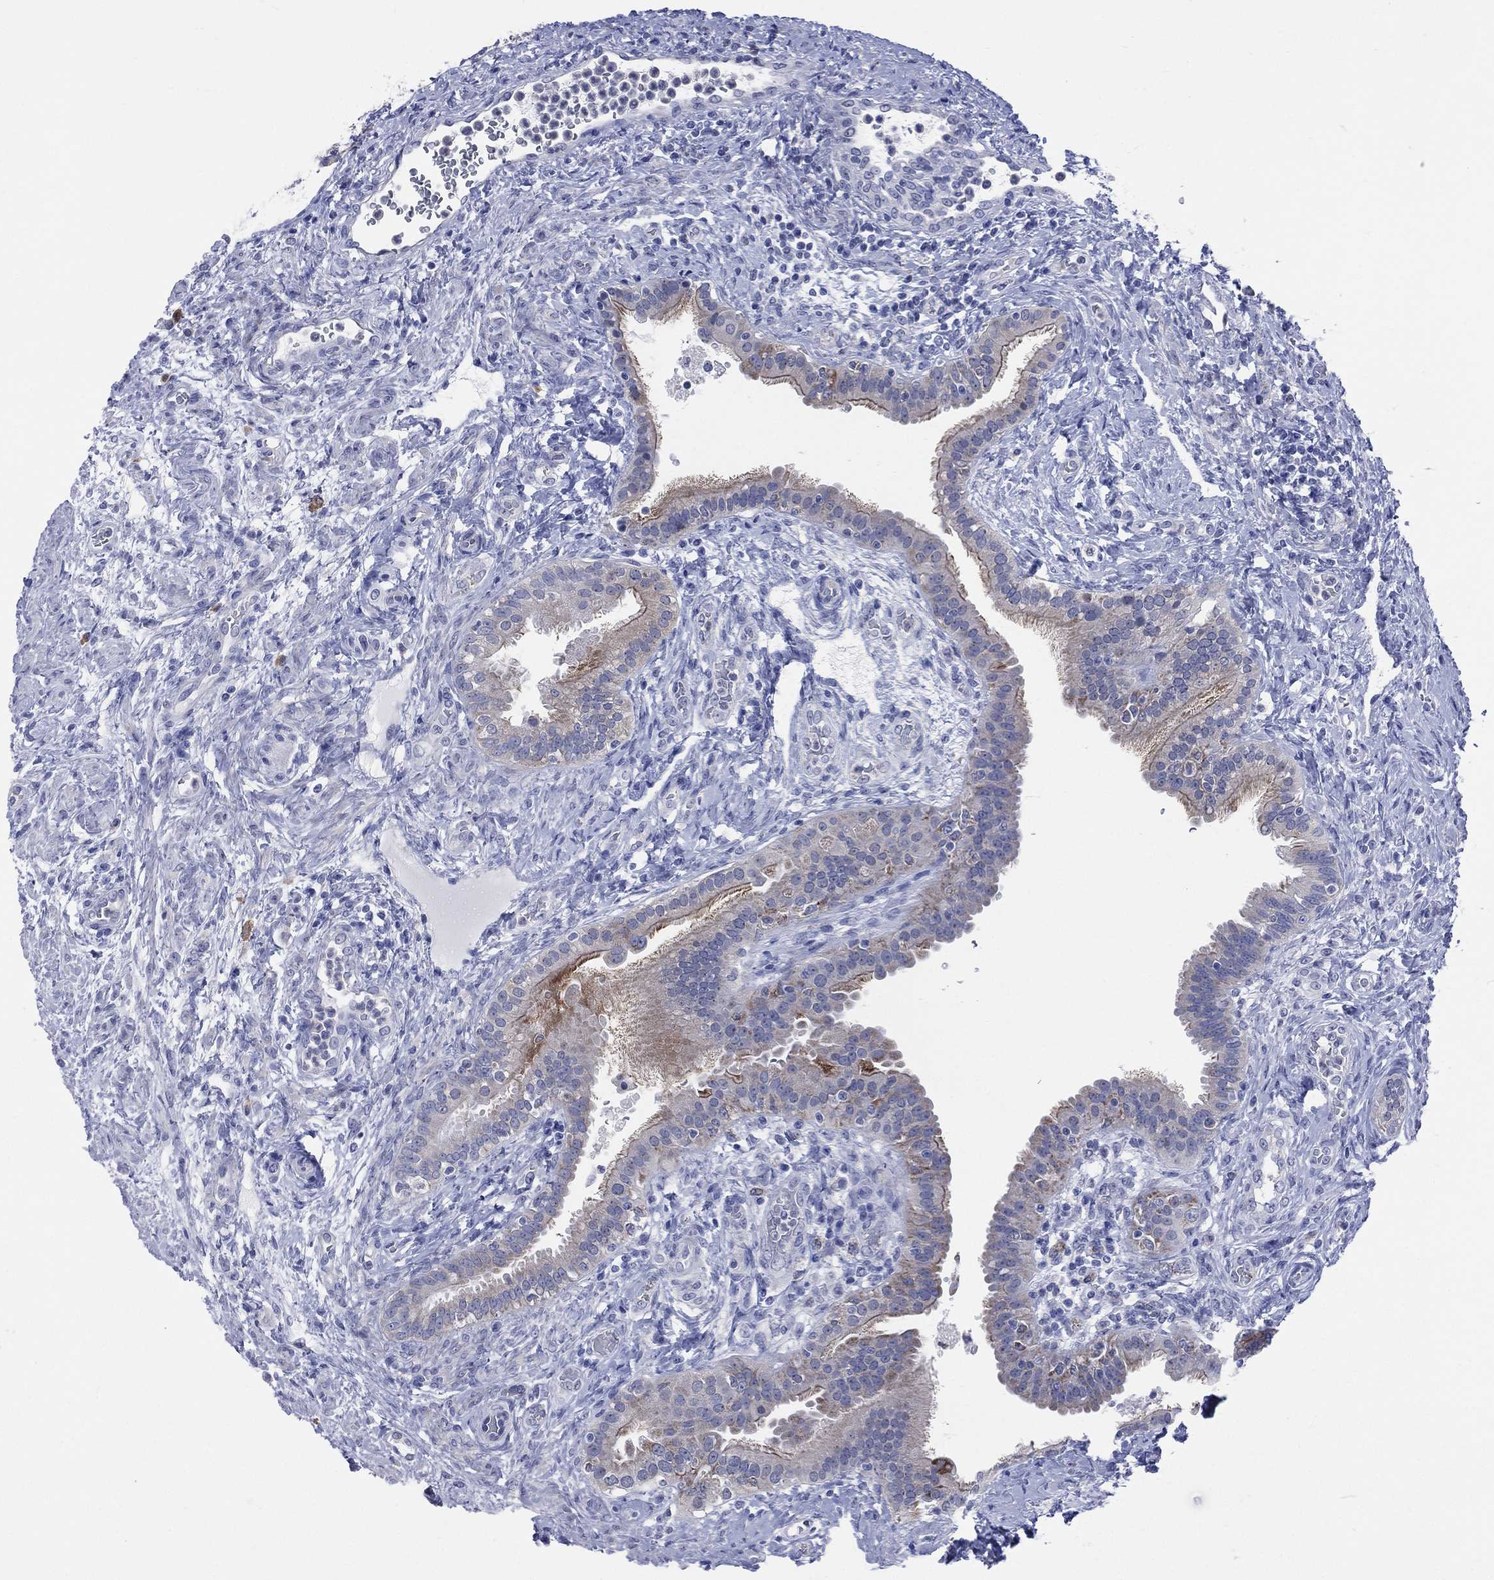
{"staining": {"intensity": "moderate", "quantity": "<25%", "location": "cytoplasmic/membranous"}, "tissue": "fallopian tube", "cell_type": "Glandular cells", "image_type": "normal", "snomed": [{"axis": "morphology", "description": "Normal tissue, NOS"}, {"axis": "topography", "description": "Fallopian tube"}], "caption": "An IHC micrograph of unremarkable tissue is shown. Protein staining in brown shows moderate cytoplasmic/membranous positivity in fallopian tube within glandular cells.", "gene": "AKAP3", "patient": {"sex": "female", "age": 41}}